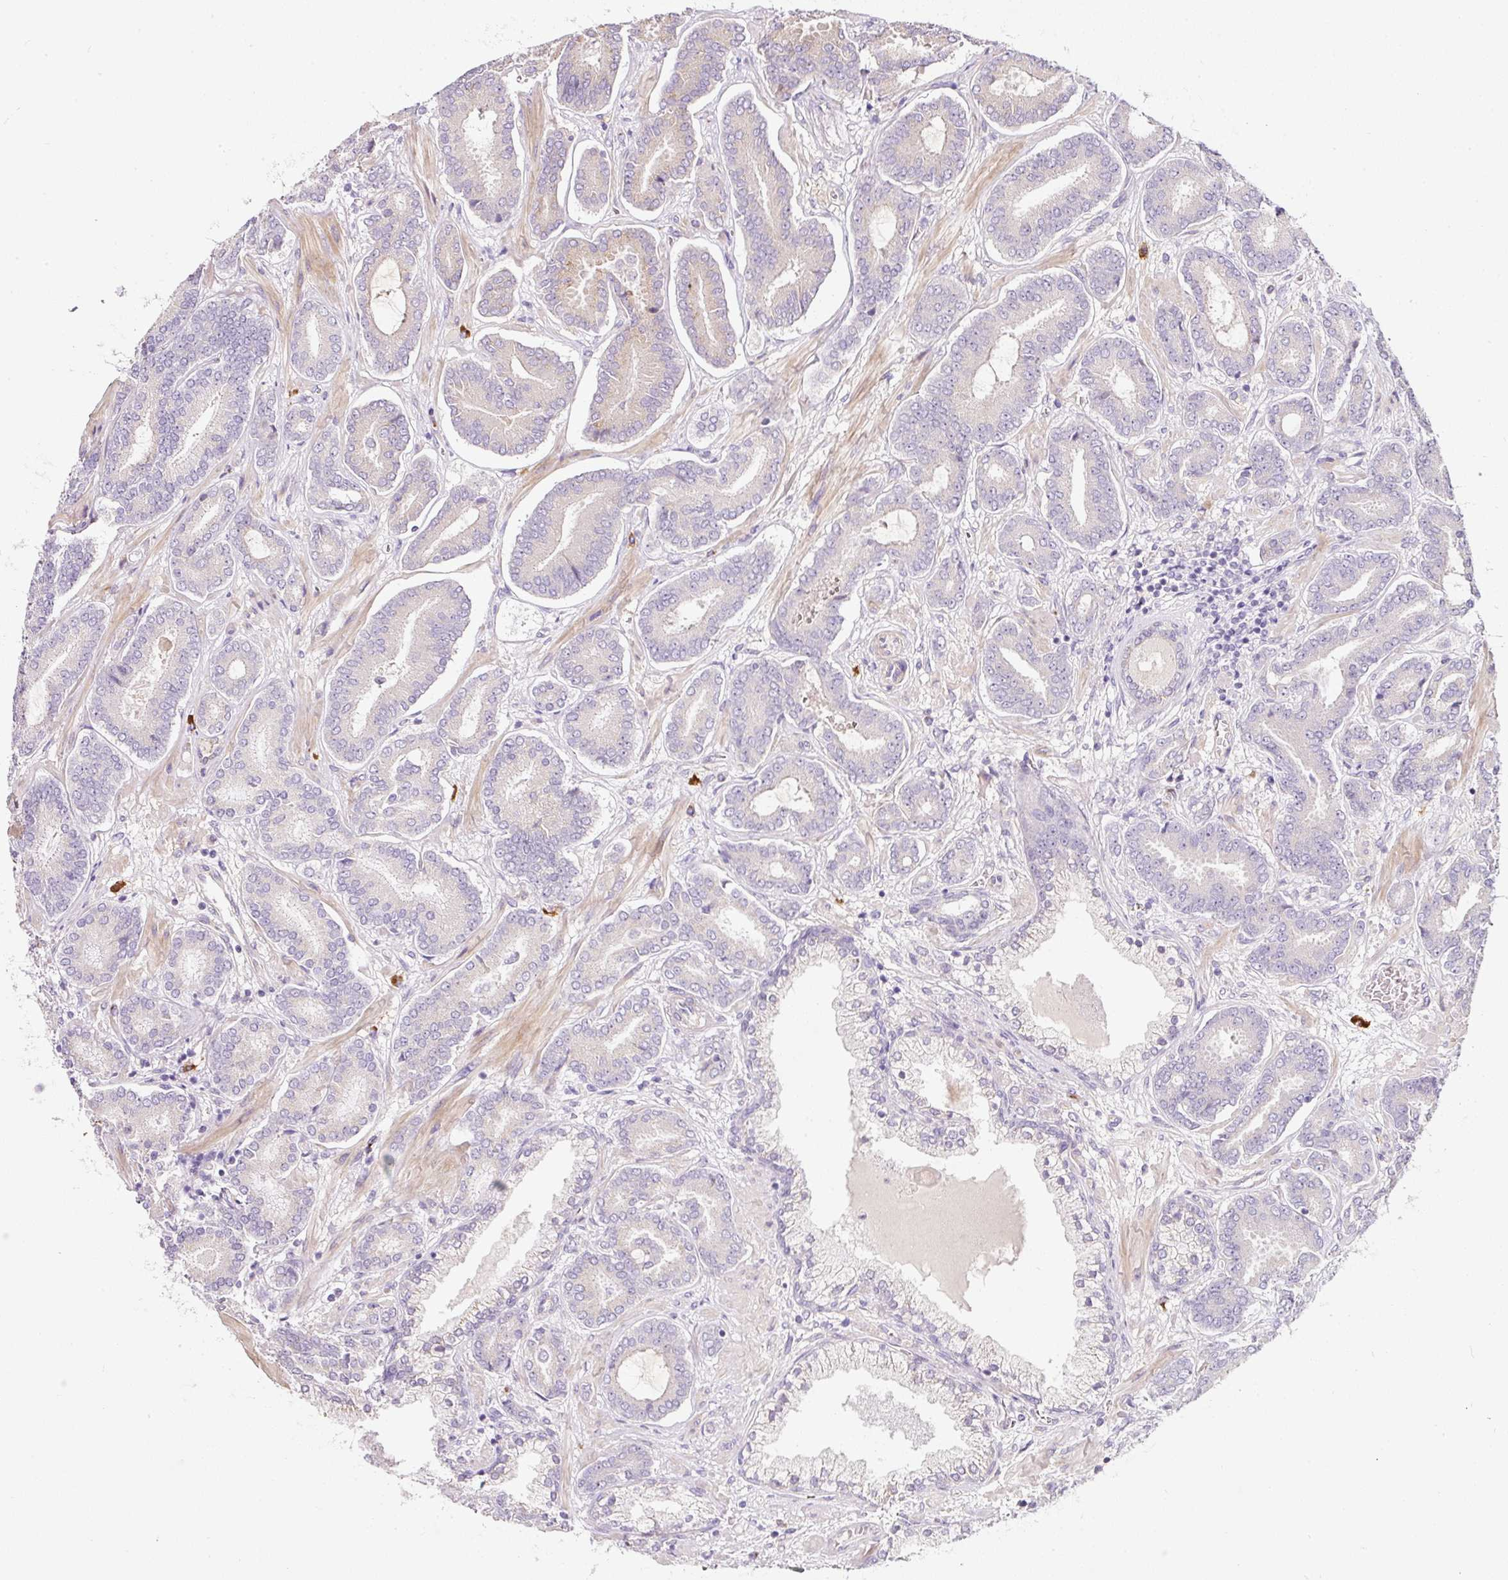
{"staining": {"intensity": "negative", "quantity": "none", "location": "none"}, "tissue": "prostate cancer", "cell_type": "Tumor cells", "image_type": "cancer", "snomed": [{"axis": "morphology", "description": "Adenocarcinoma, Low grade"}, {"axis": "topography", "description": "Prostate and seminal vesicle, NOS"}], "caption": "This is an immunohistochemistry (IHC) photomicrograph of prostate cancer (low-grade adenocarcinoma). There is no expression in tumor cells.", "gene": "NBPF11", "patient": {"sex": "male", "age": 61}}